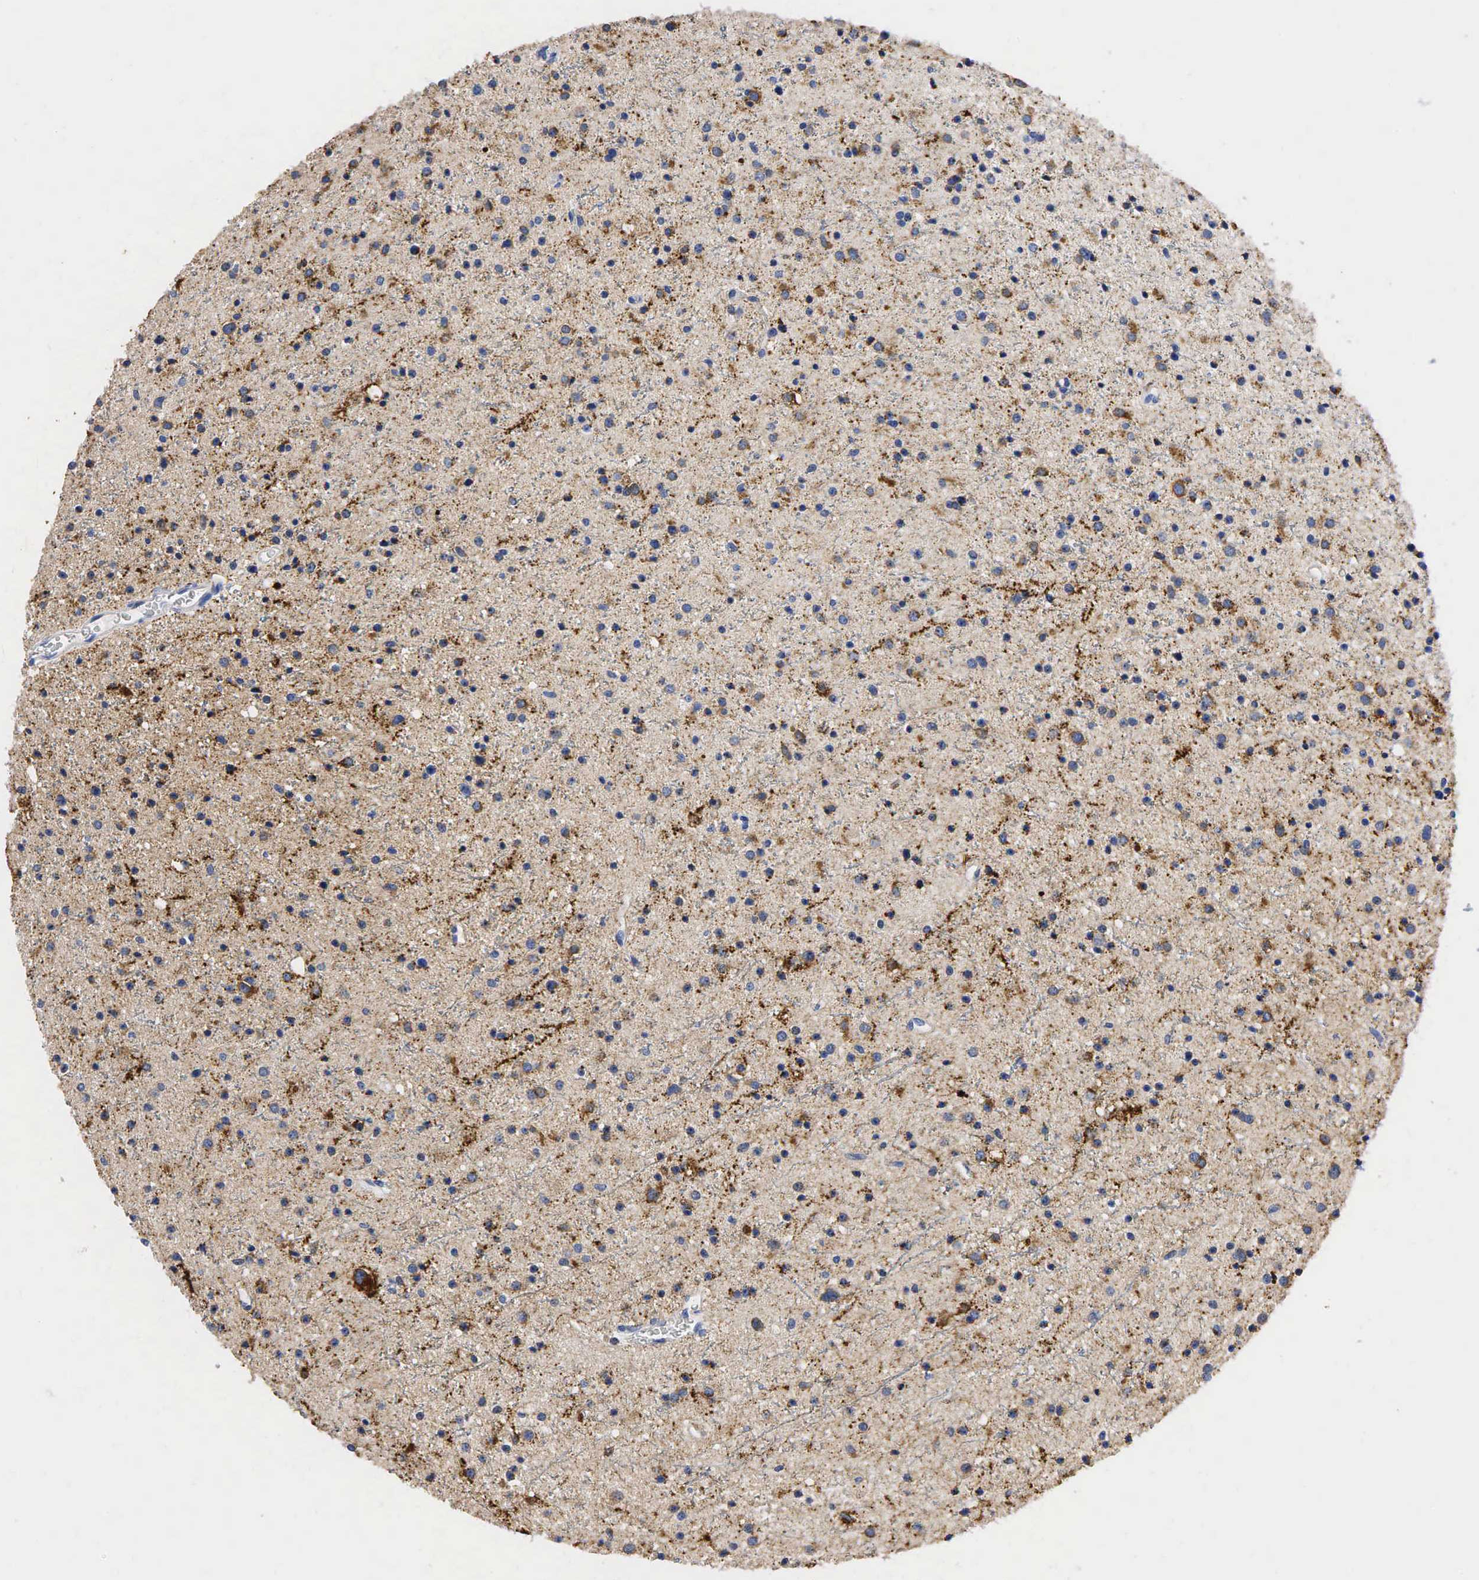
{"staining": {"intensity": "strong", "quantity": "25%-75%", "location": "cytoplasmic/membranous"}, "tissue": "glioma", "cell_type": "Tumor cells", "image_type": "cancer", "snomed": [{"axis": "morphology", "description": "Glioma, malignant, Low grade"}, {"axis": "topography", "description": "Brain"}], "caption": "DAB immunohistochemical staining of human malignant glioma (low-grade) shows strong cytoplasmic/membranous protein staining in approximately 25%-75% of tumor cells.", "gene": "SYP", "patient": {"sex": "female", "age": 46}}